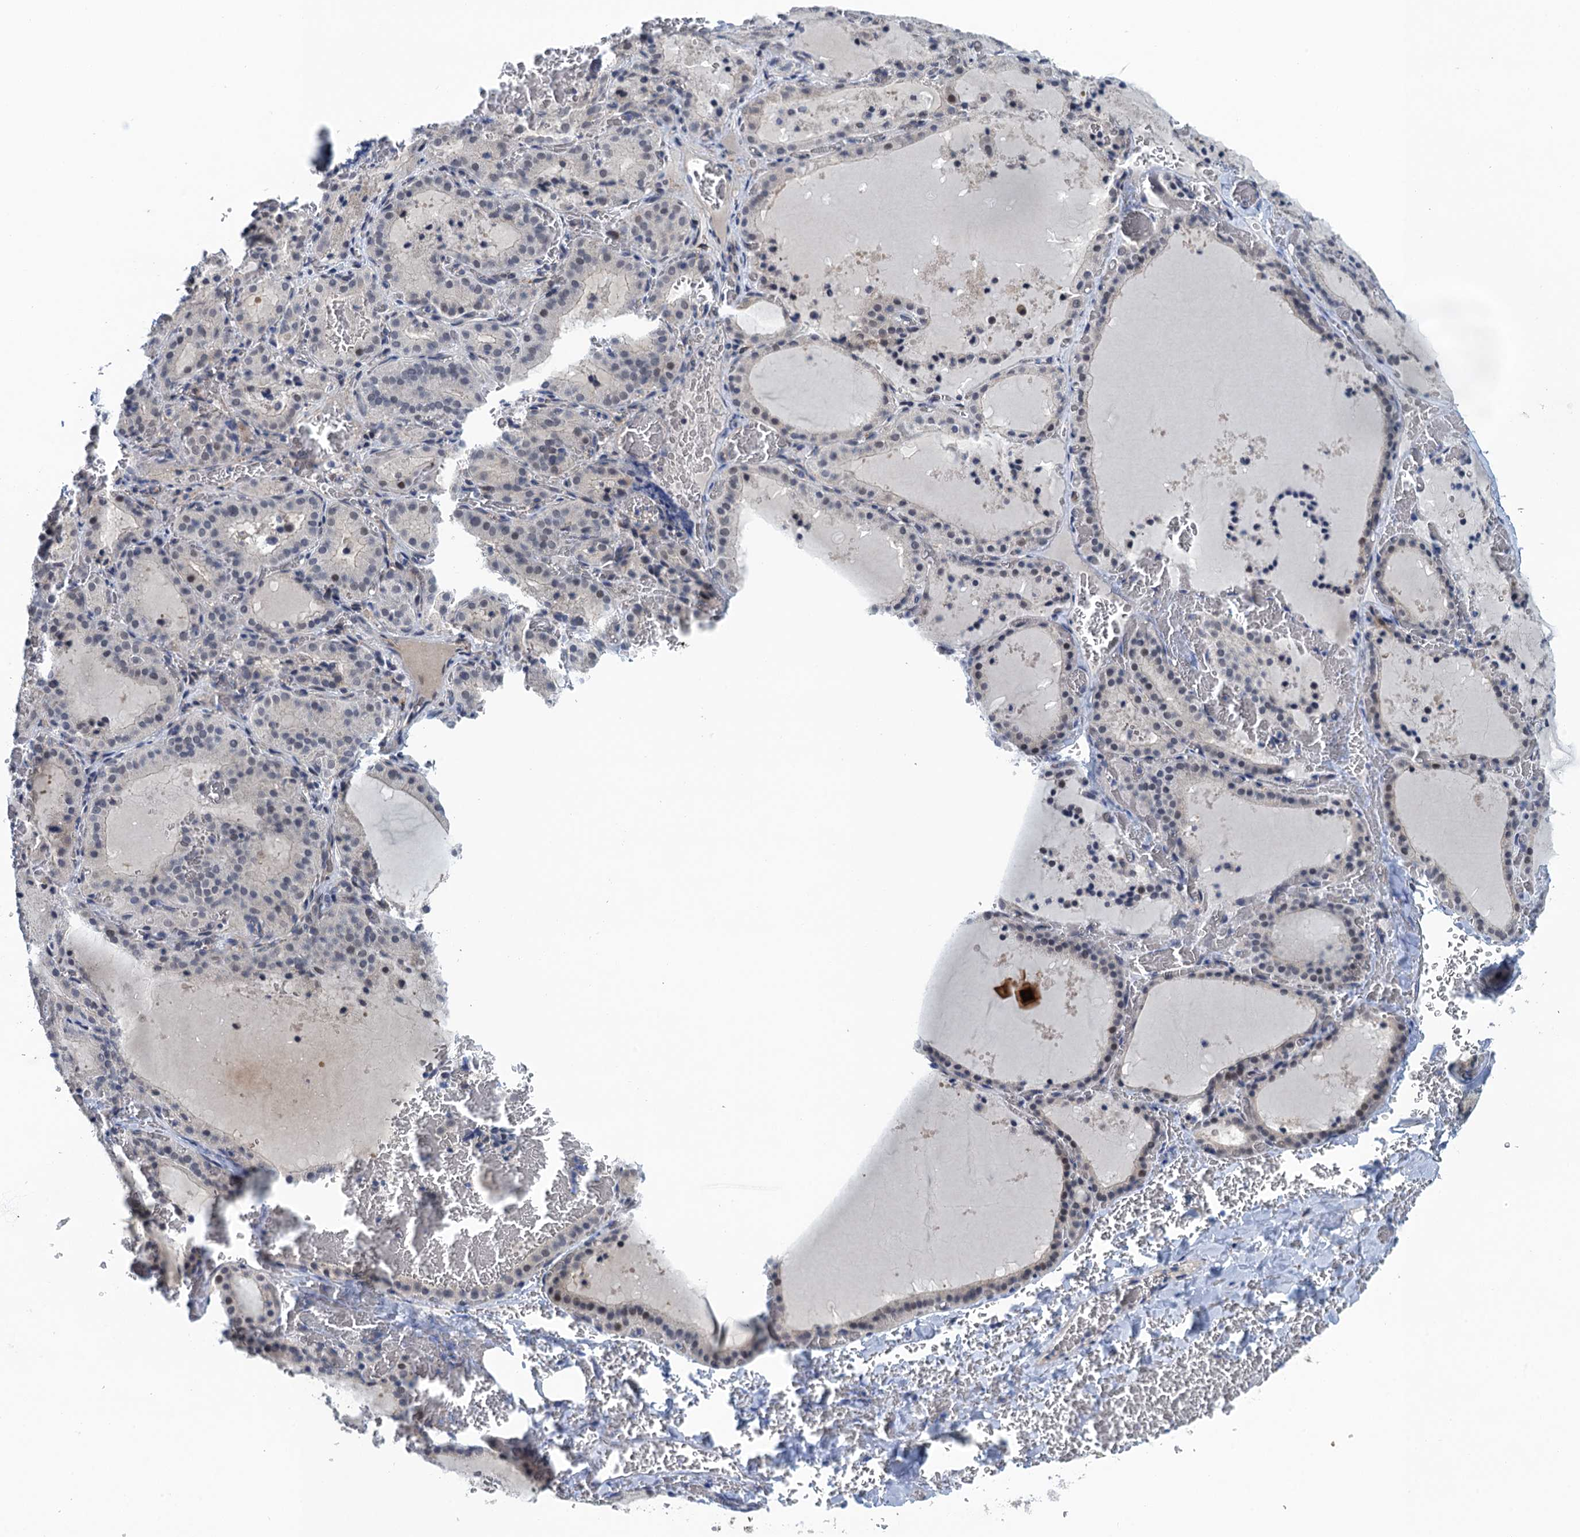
{"staining": {"intensity": "negative", "quantity": "none", "location": "none"}, "tissue": "thyroid gland", "cell_type": "Glandular cells", "image_type": "normal", "snomed": [{"axis": "morphology", "description": "Normal tissue, NOS"}, {"axis": "topography", "description": "Thyroid gland"}], "caption": "Protein analysis of benign thyroid gland displays no significant staining in glandular cells. (Brightfield microscopy of DAB immunohistochemistry at high magnification).", "gene": "MRFAP1", "patient": {"sex": "female", "age": 39}}